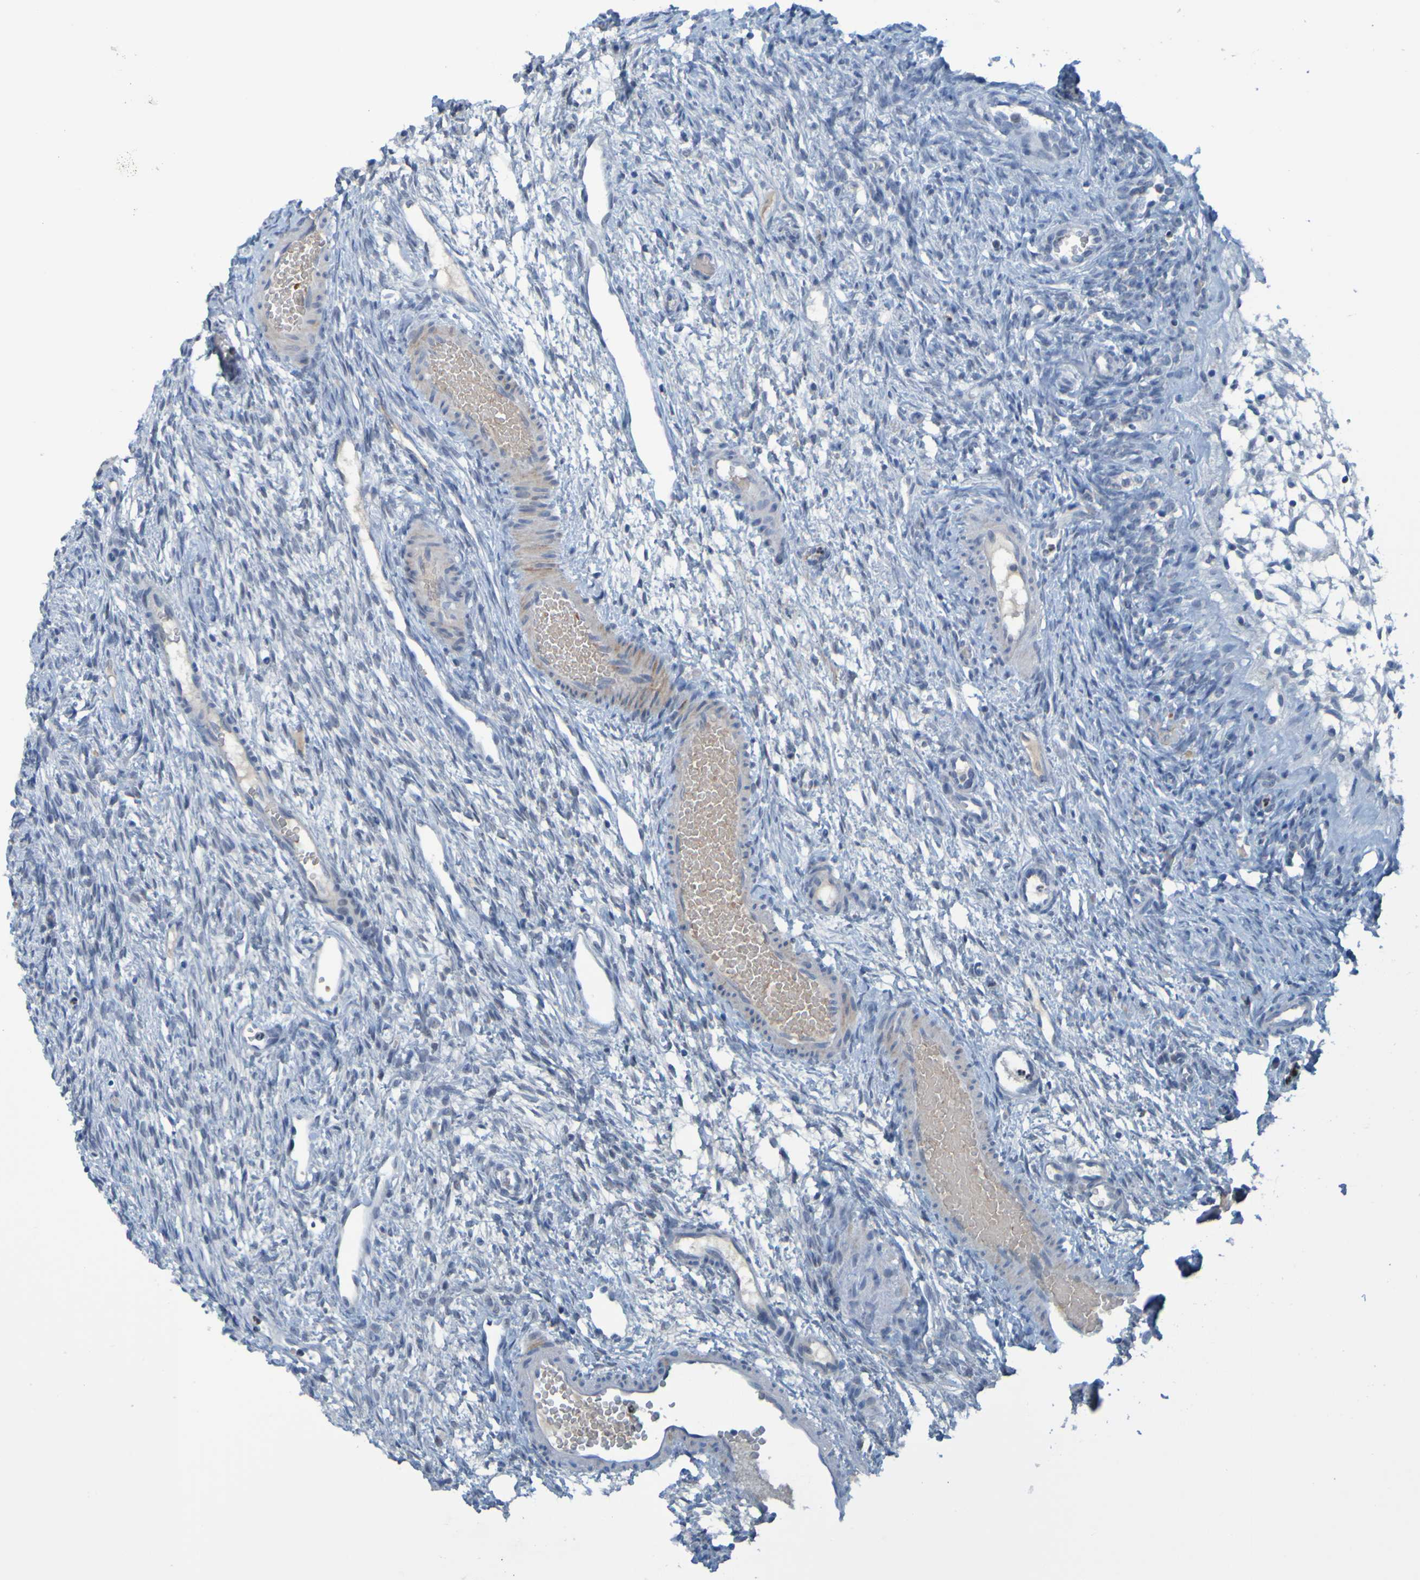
{"staining": {"intensity": "negative", "quantity": "none", "location": "none"}, "tissue": "ovary", "cell_type": "Follicle cells", "image_type": "normal", "snomed": [{"axis": "morphology", "description": "Normal tissue, NOS"}, {"axis": "topography", "description": "Ovary"}], "caption": "Follicle cells show no significant expression in normal ovary. The staining was performed using DAB (3,3'-diaminobenzidine) to visualize the protein expression in brown, while the nuclei were stained in blue with hematoxylin (Magnification: 20x).", "gene": "USP36", "patient": {"sex": "female", "age": 33}}